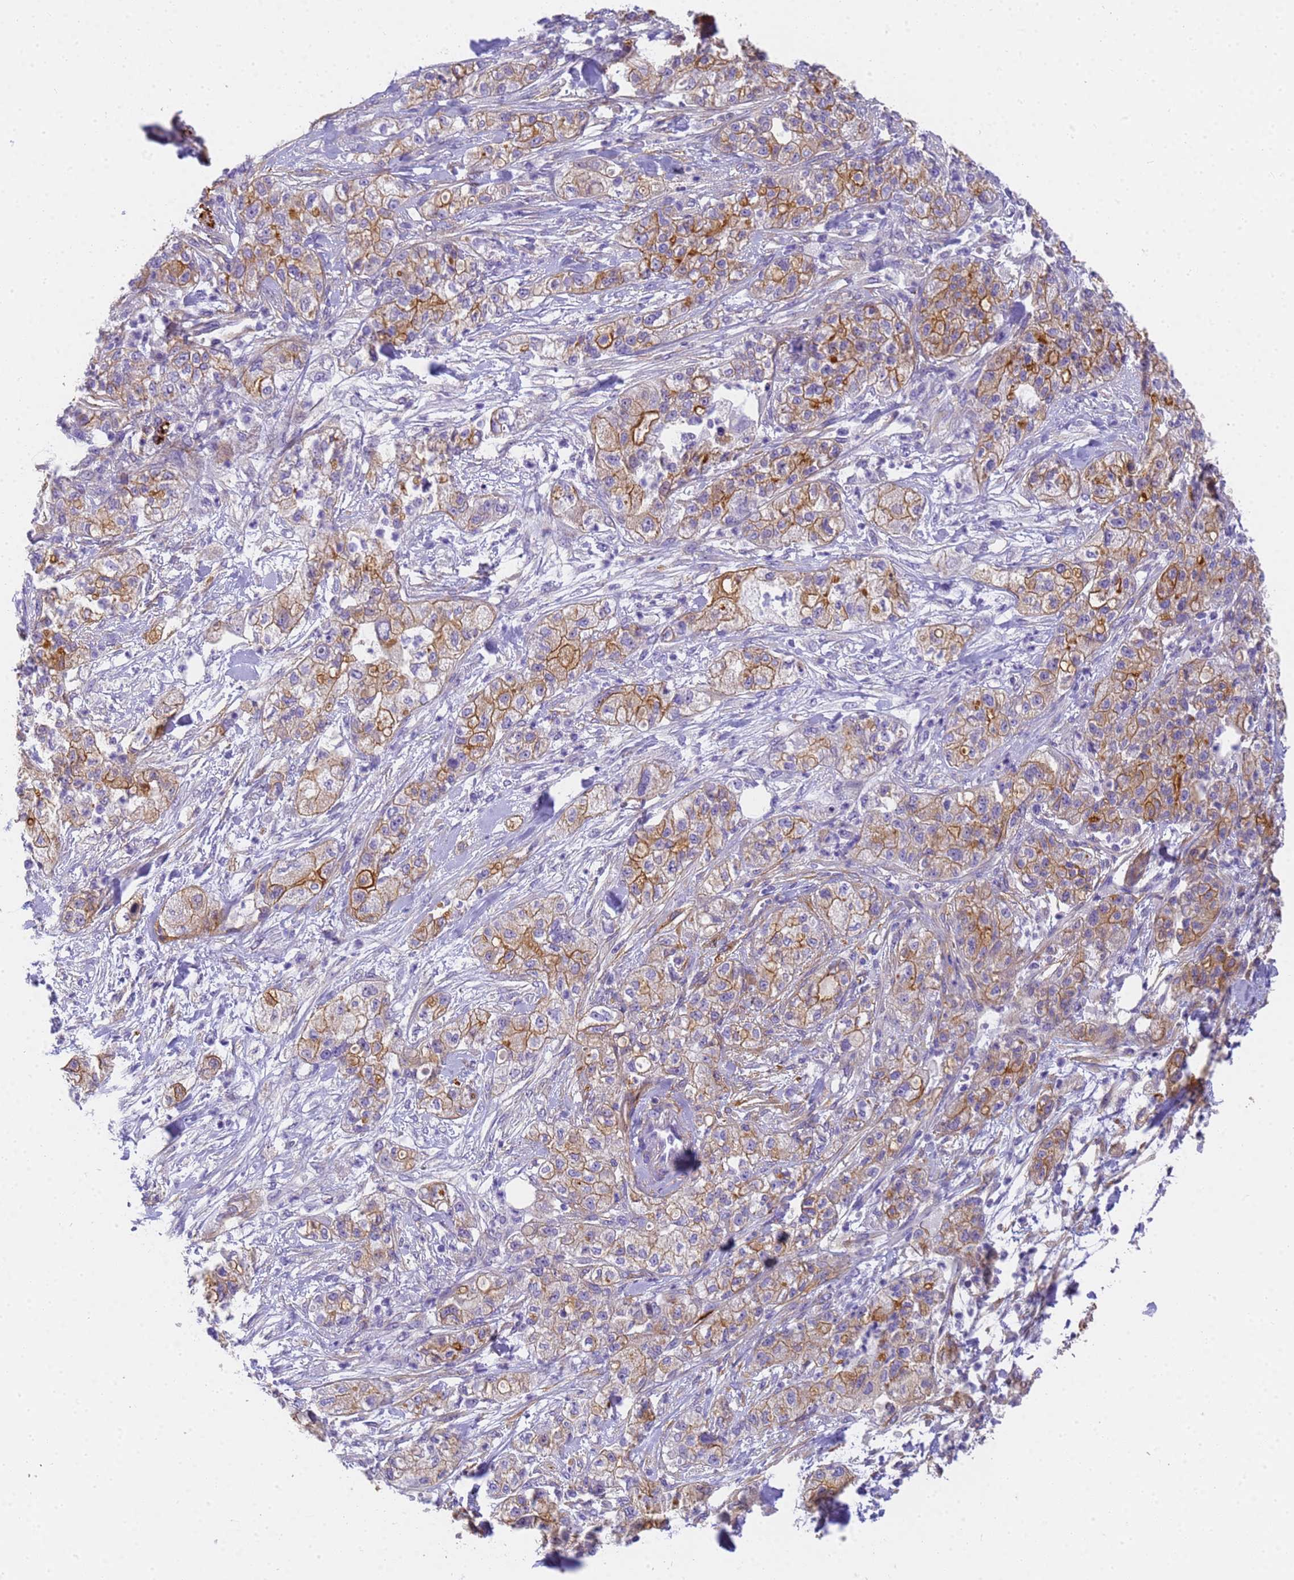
{"staining": {"intensity": "moderate", "quantity": ">75%", "location": "cytoplasmic/membranous"}, "tissue": "pancreatic cancer", "cell_type": "Tumor cells", "image_type": "cancer", "snomed": [{"axis": "morphology", "description": "Adenocarcinoma, NOS"}, {"axis": "topography", "description": "Pancreas"}], "caption": "DAB immunohistochemical staining of human pancreatic cancer demonstrates moderate cytoplasmic/membranous protein positivity in approximately >75% of tumor cells. (DAB (3,3'-diaminobenzidine) = brown stain, brightfield microscopy at high magnification).", "gene": "MVB12A", "patient": {"sex": "female", "age": 78}}